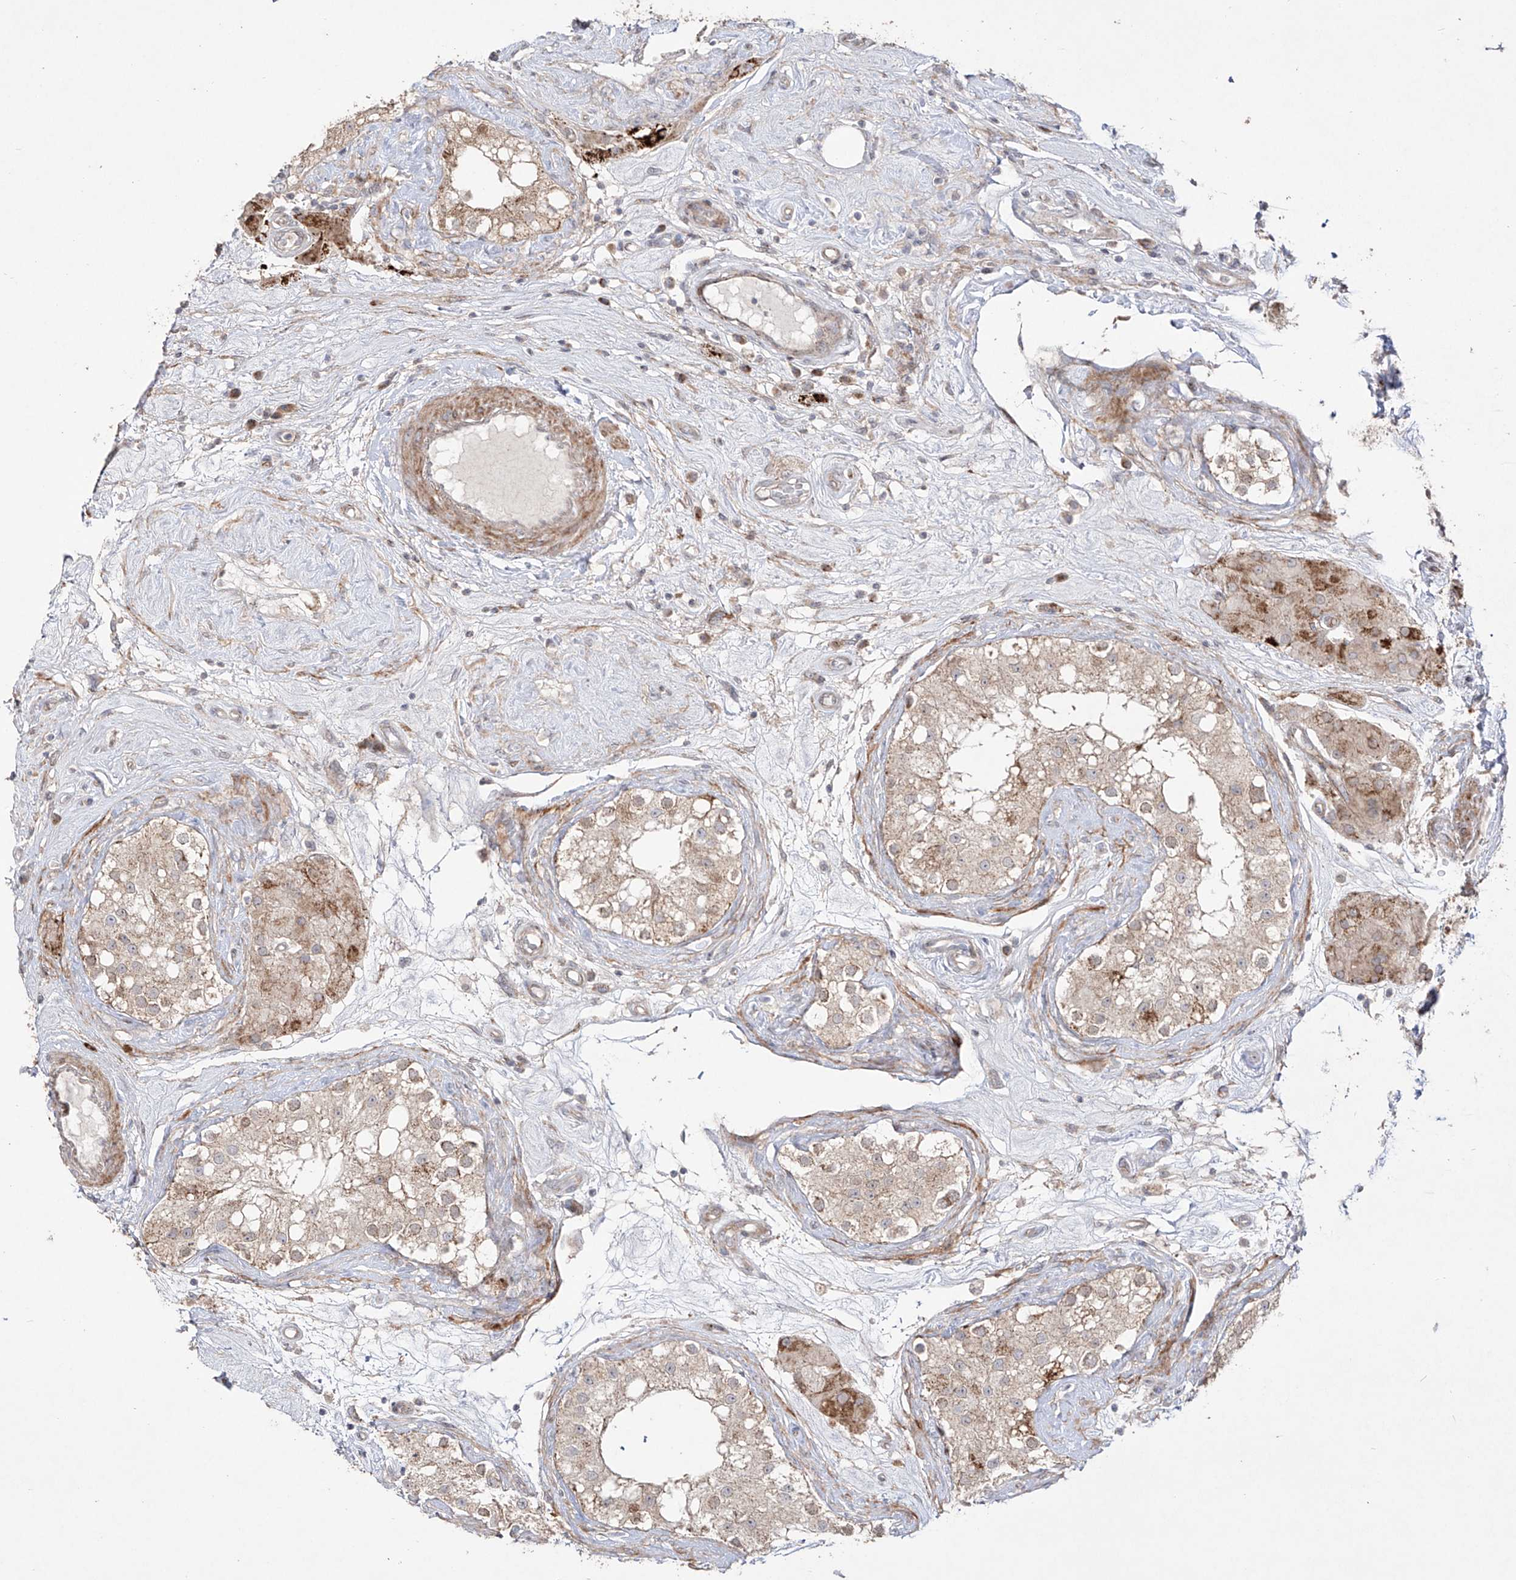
{"staining": {"intensity": "moderate", "quantity": ">75%", "location": "cytoplasmic/membranous"}, "tissue": "testis", "cell_type": "Cells in seminiferous ducts", "image_type": "normal", "snomed": [{"axis": "morphology", "description": "Normal tissue, NOS"}, {"axis": "topography", "description": "Testis"}], "caption": "Protein staining of benign testis exhibits moderate cytoplasmic/membranous staining in approximately >75% of cells in seminiferous ducts. Nuclei are stained in blue.", "gene": "YKT6", "patient": {"sex": "male", "age": 84}}